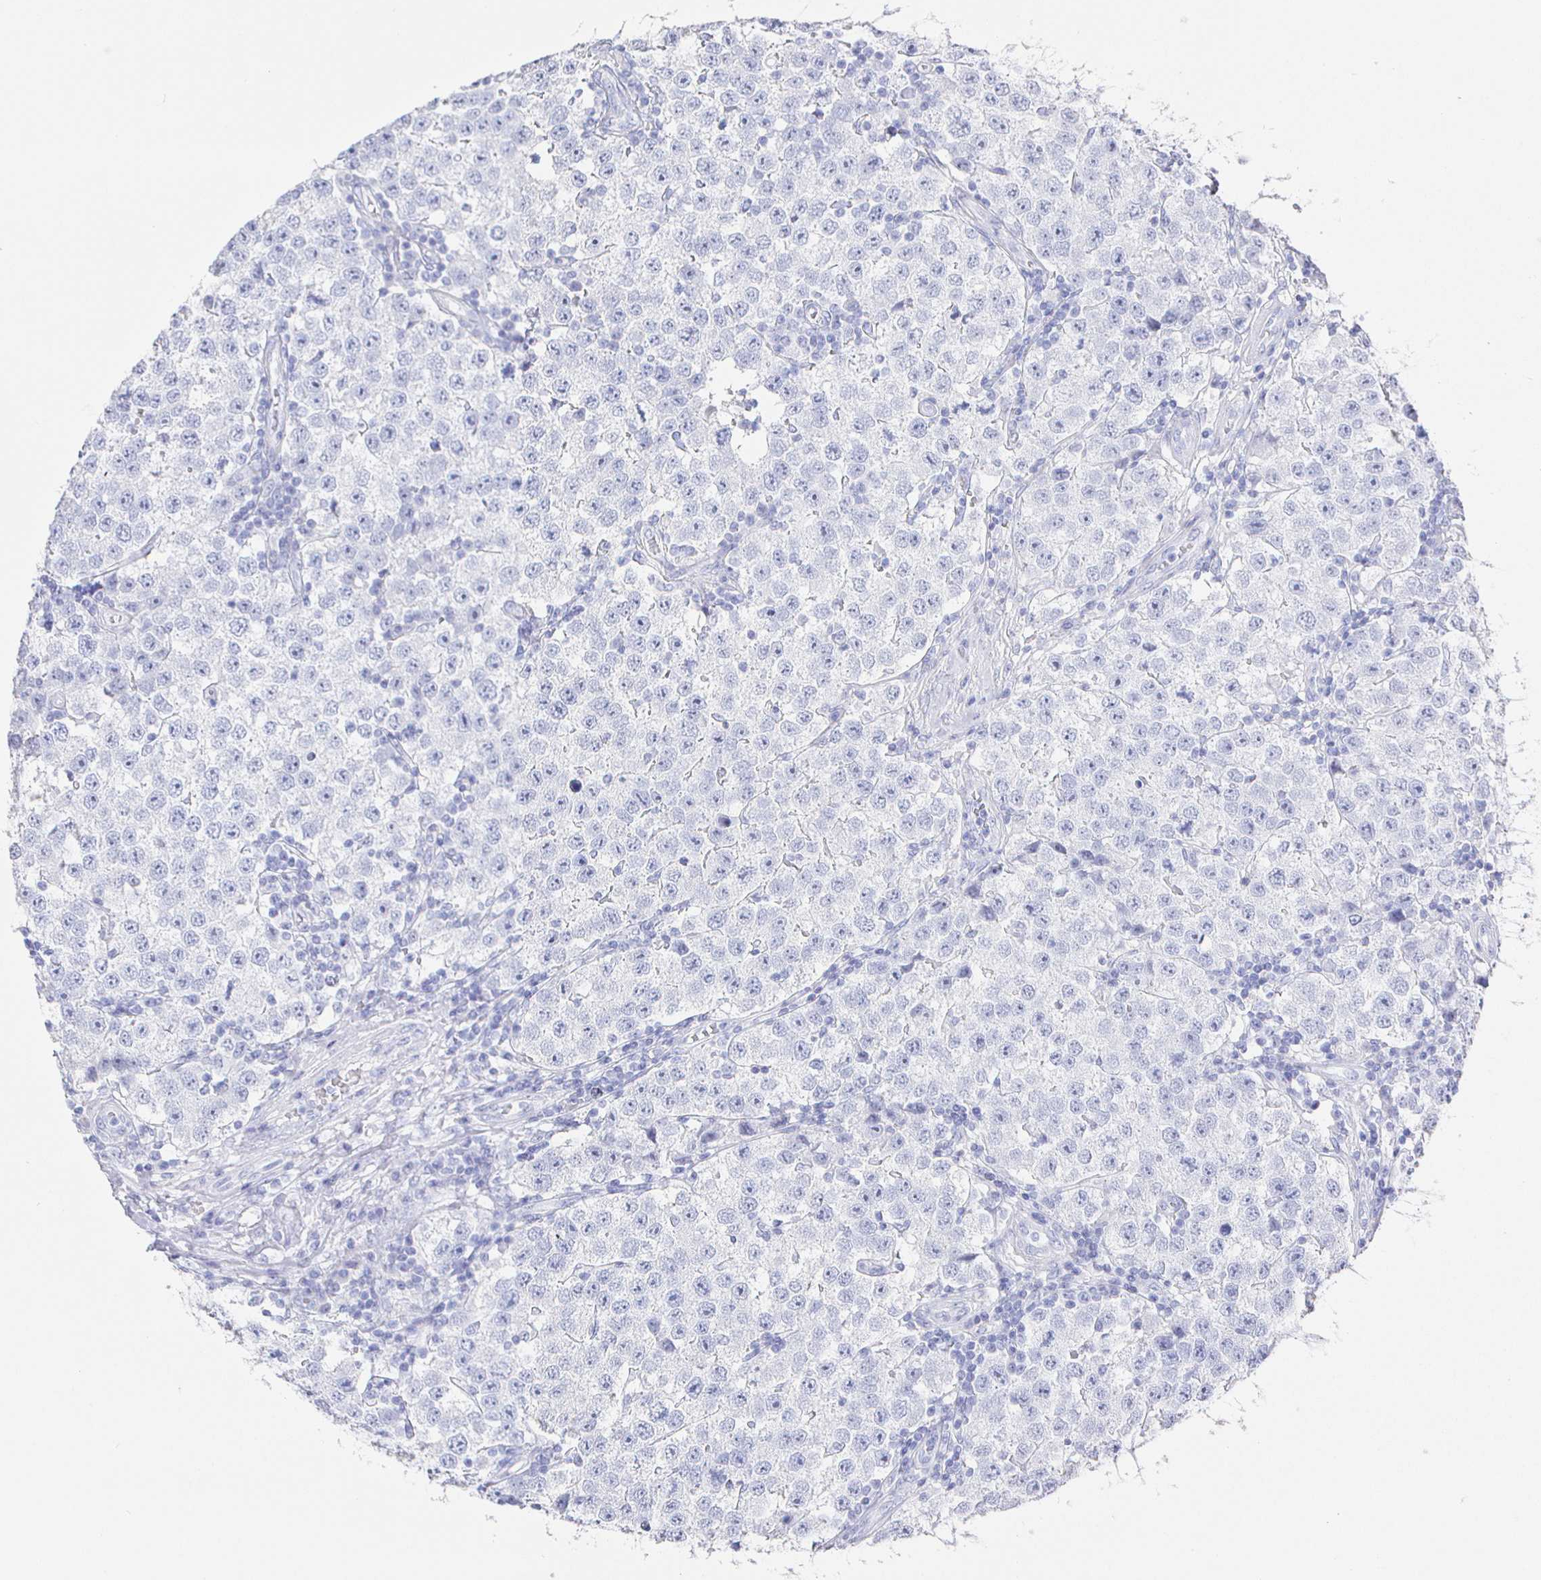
{"staining": {"intensity": "negative", "quantity": "none", "location": "none"}, "tissue": "testis cancer", "cell_type": "Tumor cells", "image_type": "cancer", "snomed": [{"axis": "morphology", "description": "Seminoma, NOS"}, {"axis": "topography", "description": "Testis"}], "caption": "Tumor cells are negative for brown protein staining in testis seminoma. (DAB immunohistochemistry visualized using brightfield microscopy, high magnification).", "gene": "CLCA1", "patient": {"sex": "male", "age": 34}}